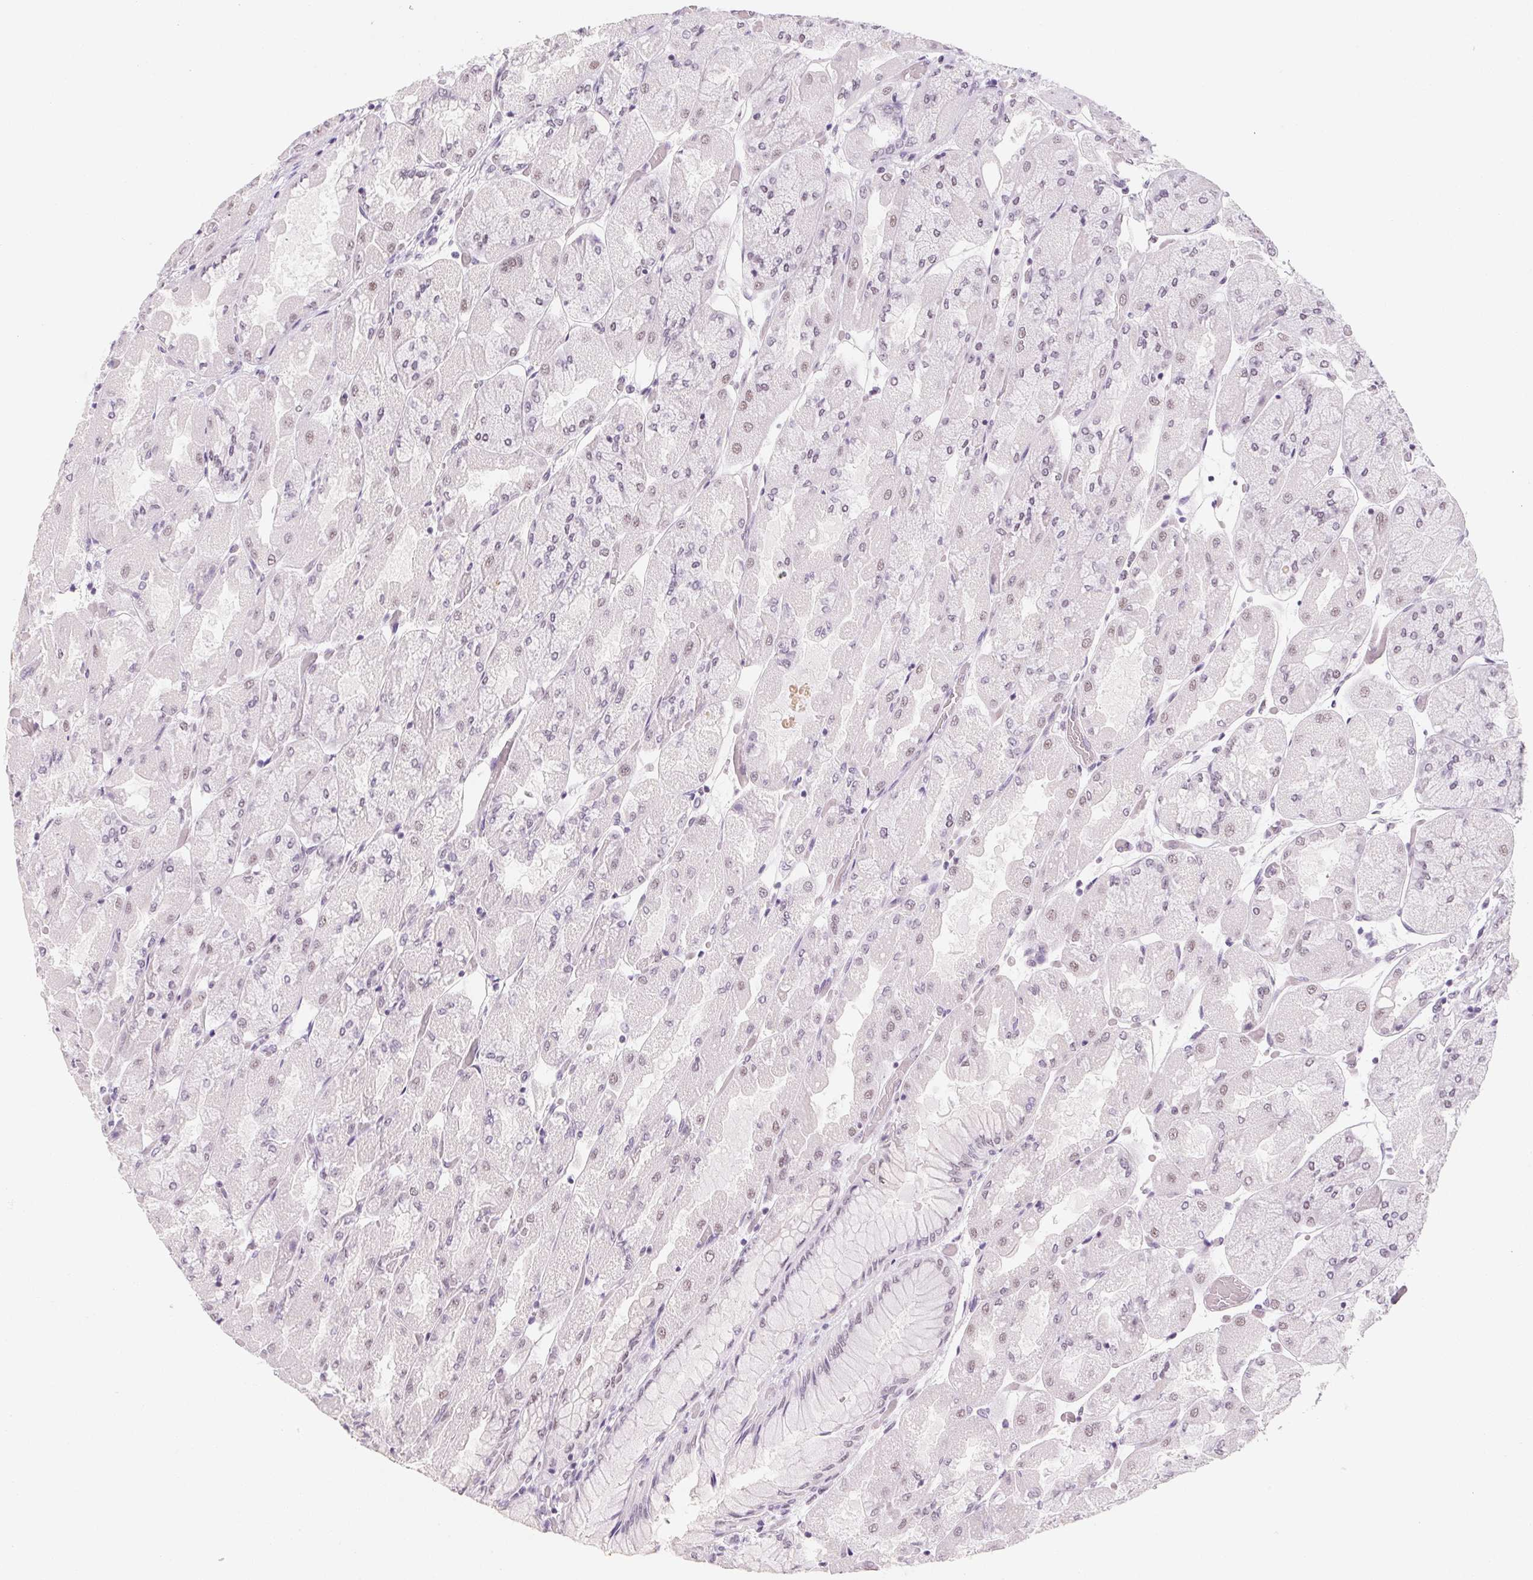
{"staining": {"intensity": "weak", "quantity": "25%-75%", "location": "nuclear"}, "tissue": "stomach", "cell_type": "Glandular cells", "image_type": "normal", "snomed": [{"axis": "morphology", "description": "Normal tissue, NOS"}, {"axis": "topography", "description": "Stomach"}], "caption": "The micrograph exhibits immunohistochemical staining of unremarkable stomach. There is weak nuclear positivity is present in approximately 25%-75% of glandular cells. (Brightfield microscopy of DAB IHC at high magnification).", "gene": "ZIC4", "patient": {"sex": "female", "age": 61}}